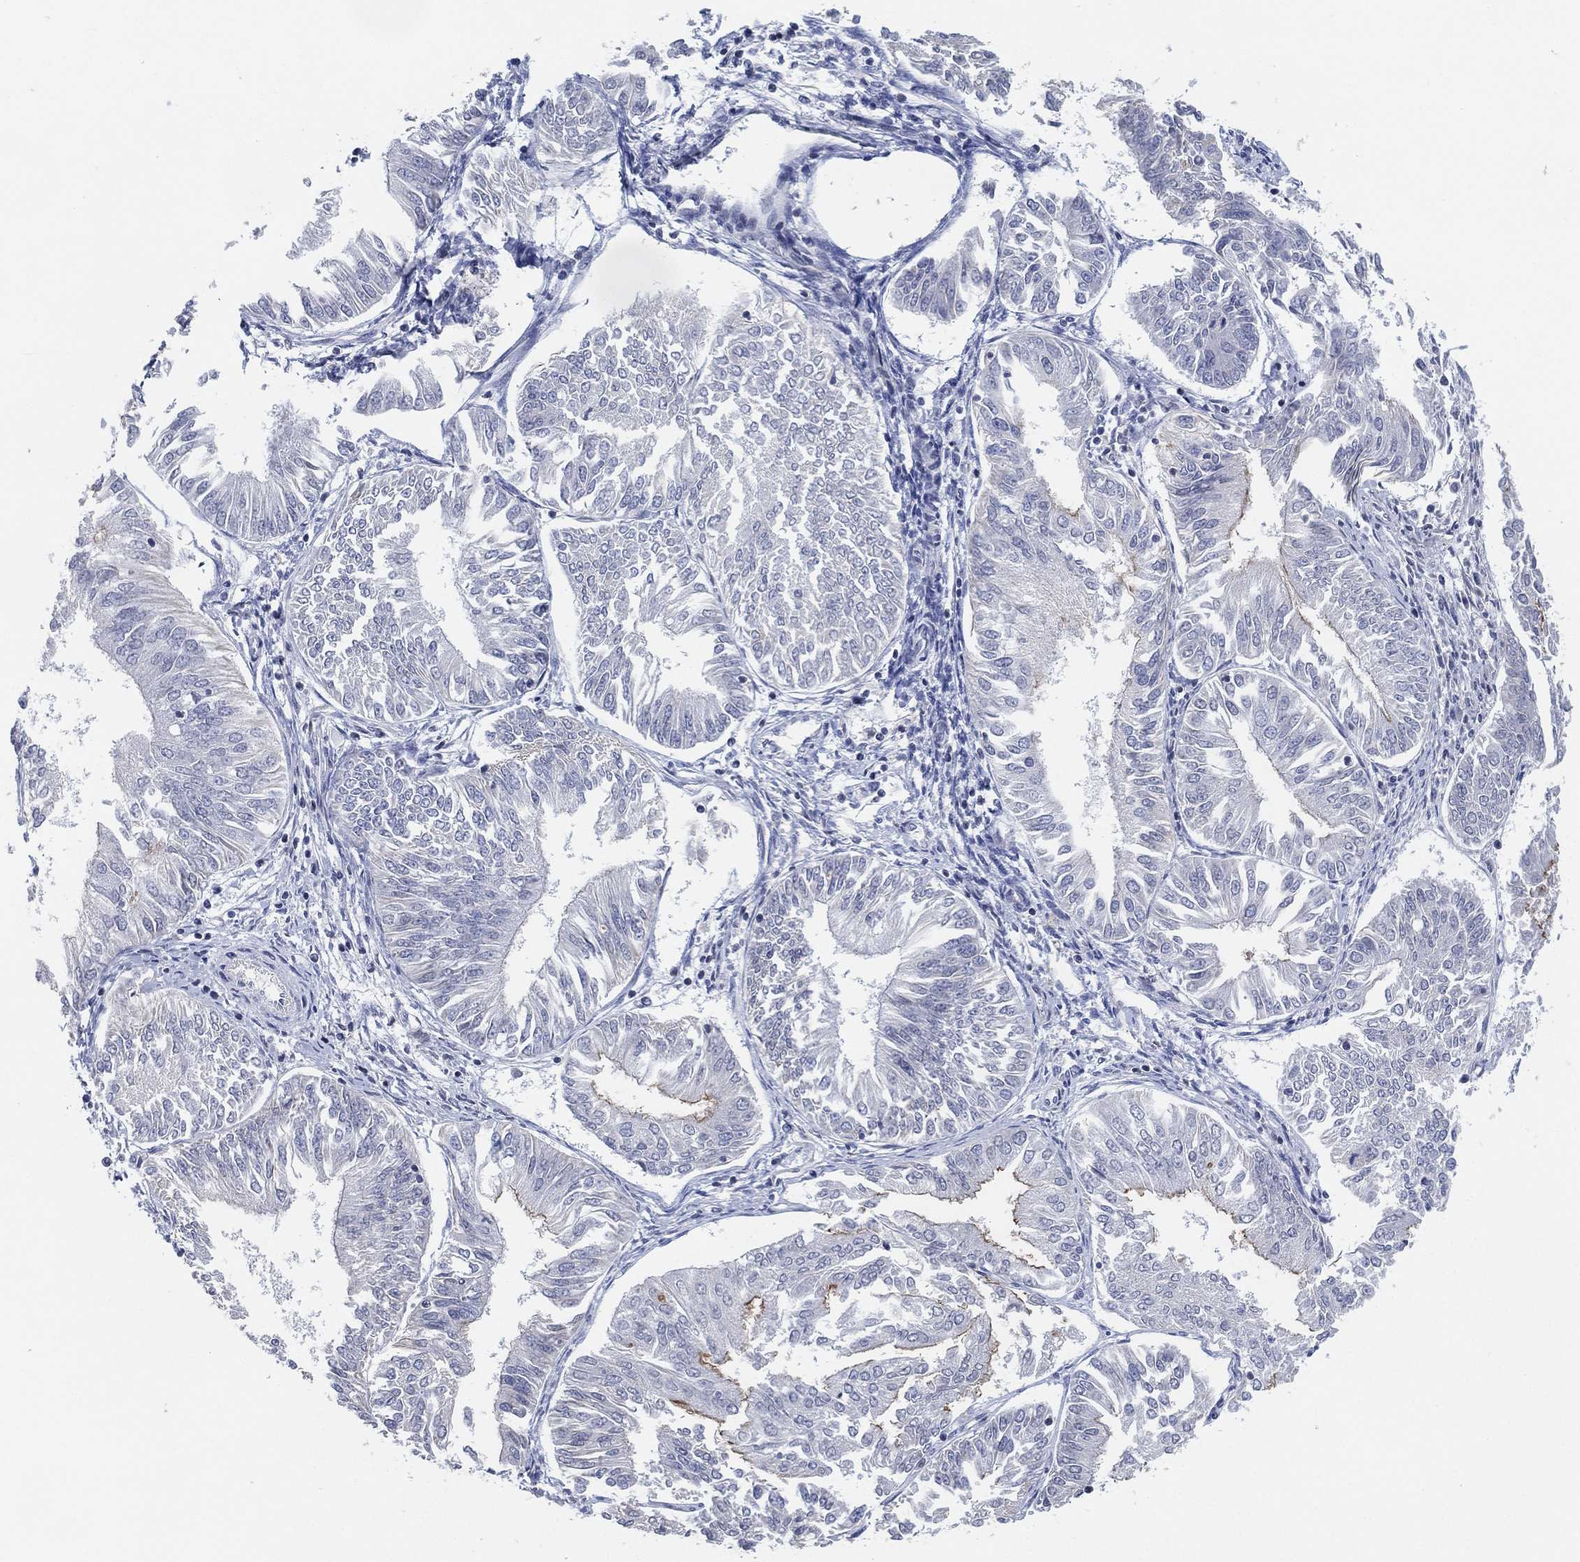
{"staining": {"intensity": "moderate", "quantity": "<25%", "location": "cytoplasmic/membranous"}, "tissue": "endometrial cancer", "cell_type": "Tumor cells", "image_type": "cancer", "snomed": [{"axis": "morphology", "description": "Adenocarcinoma, NOS"}, {"axis": "topography", "description": "Endometrium"}], "caption": "IHC of human endometrial cancer (adenocarcinoma) shows low levels of moderate cytoplasmic/membranous positivity in approximately <25% of tumor cells.", "gene": "CFTR", "patient": {"sex": "female", "age": 58}}